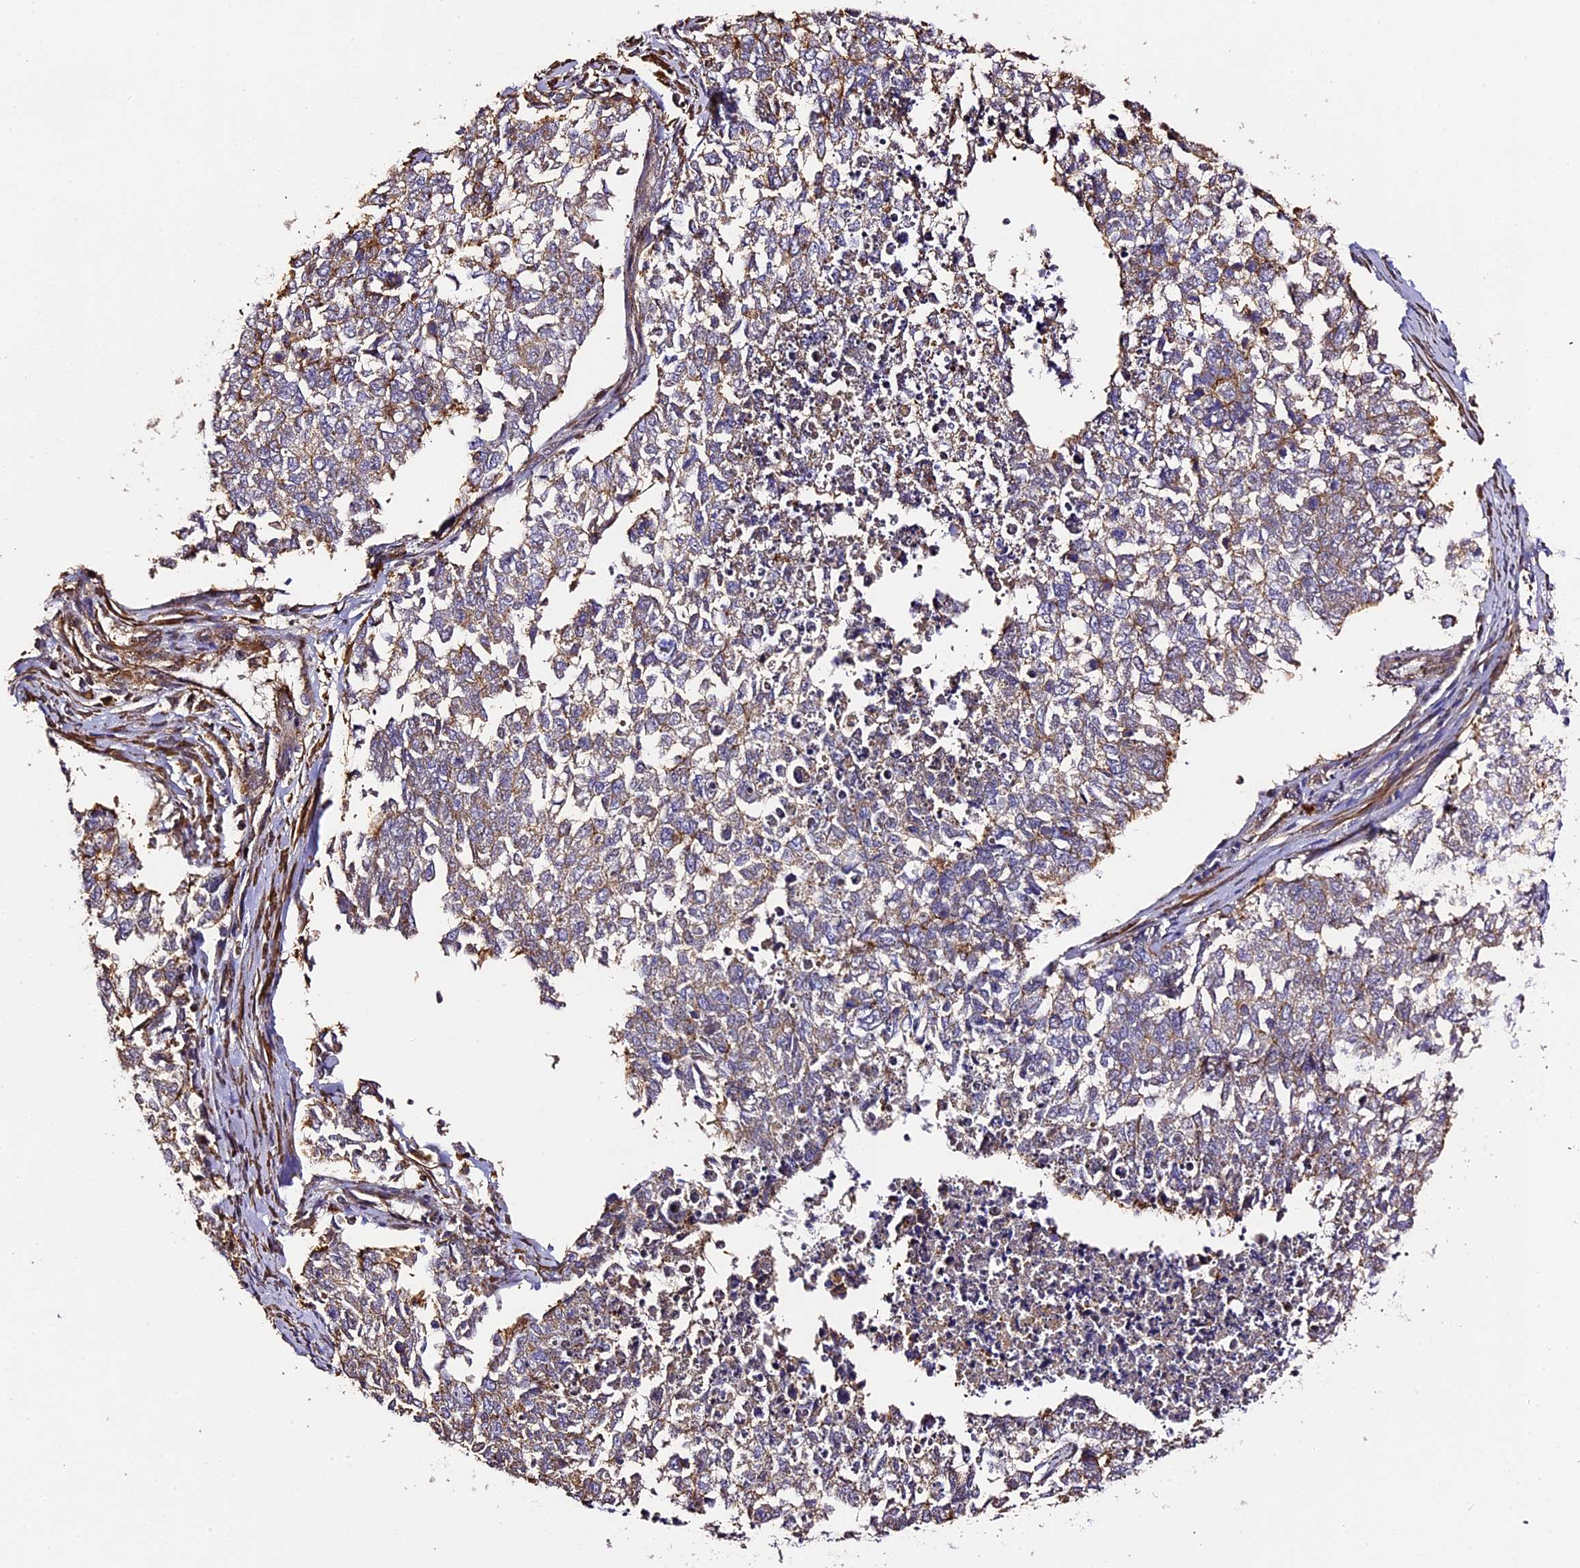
{"staining": {"intensity": "weak", "quantity": ">75%", "location": "cytoplasmic/membranous"}, "tissue": "cervical cancer", "cell_type": "Tumor cells", "image_type": "cancer", "snomed": [{"axis": "morphology", "description": "Squamous cell carcinoma, NOS"}, {"axis": "topography", "description": "Cervix"}], "caption": "Immunohistochemistry (IHC) (DAB (3,3'-diaminobenzidine)) staining of cervical cancer demonstrates weak cytoplasmic/membranous protein staining in approximately >75% of tumor cells. (Brightfield microscopy of DAB IHC at high magnification).", "gene": "RAPSN", "patient": {"sex": "female", "age": 63}}